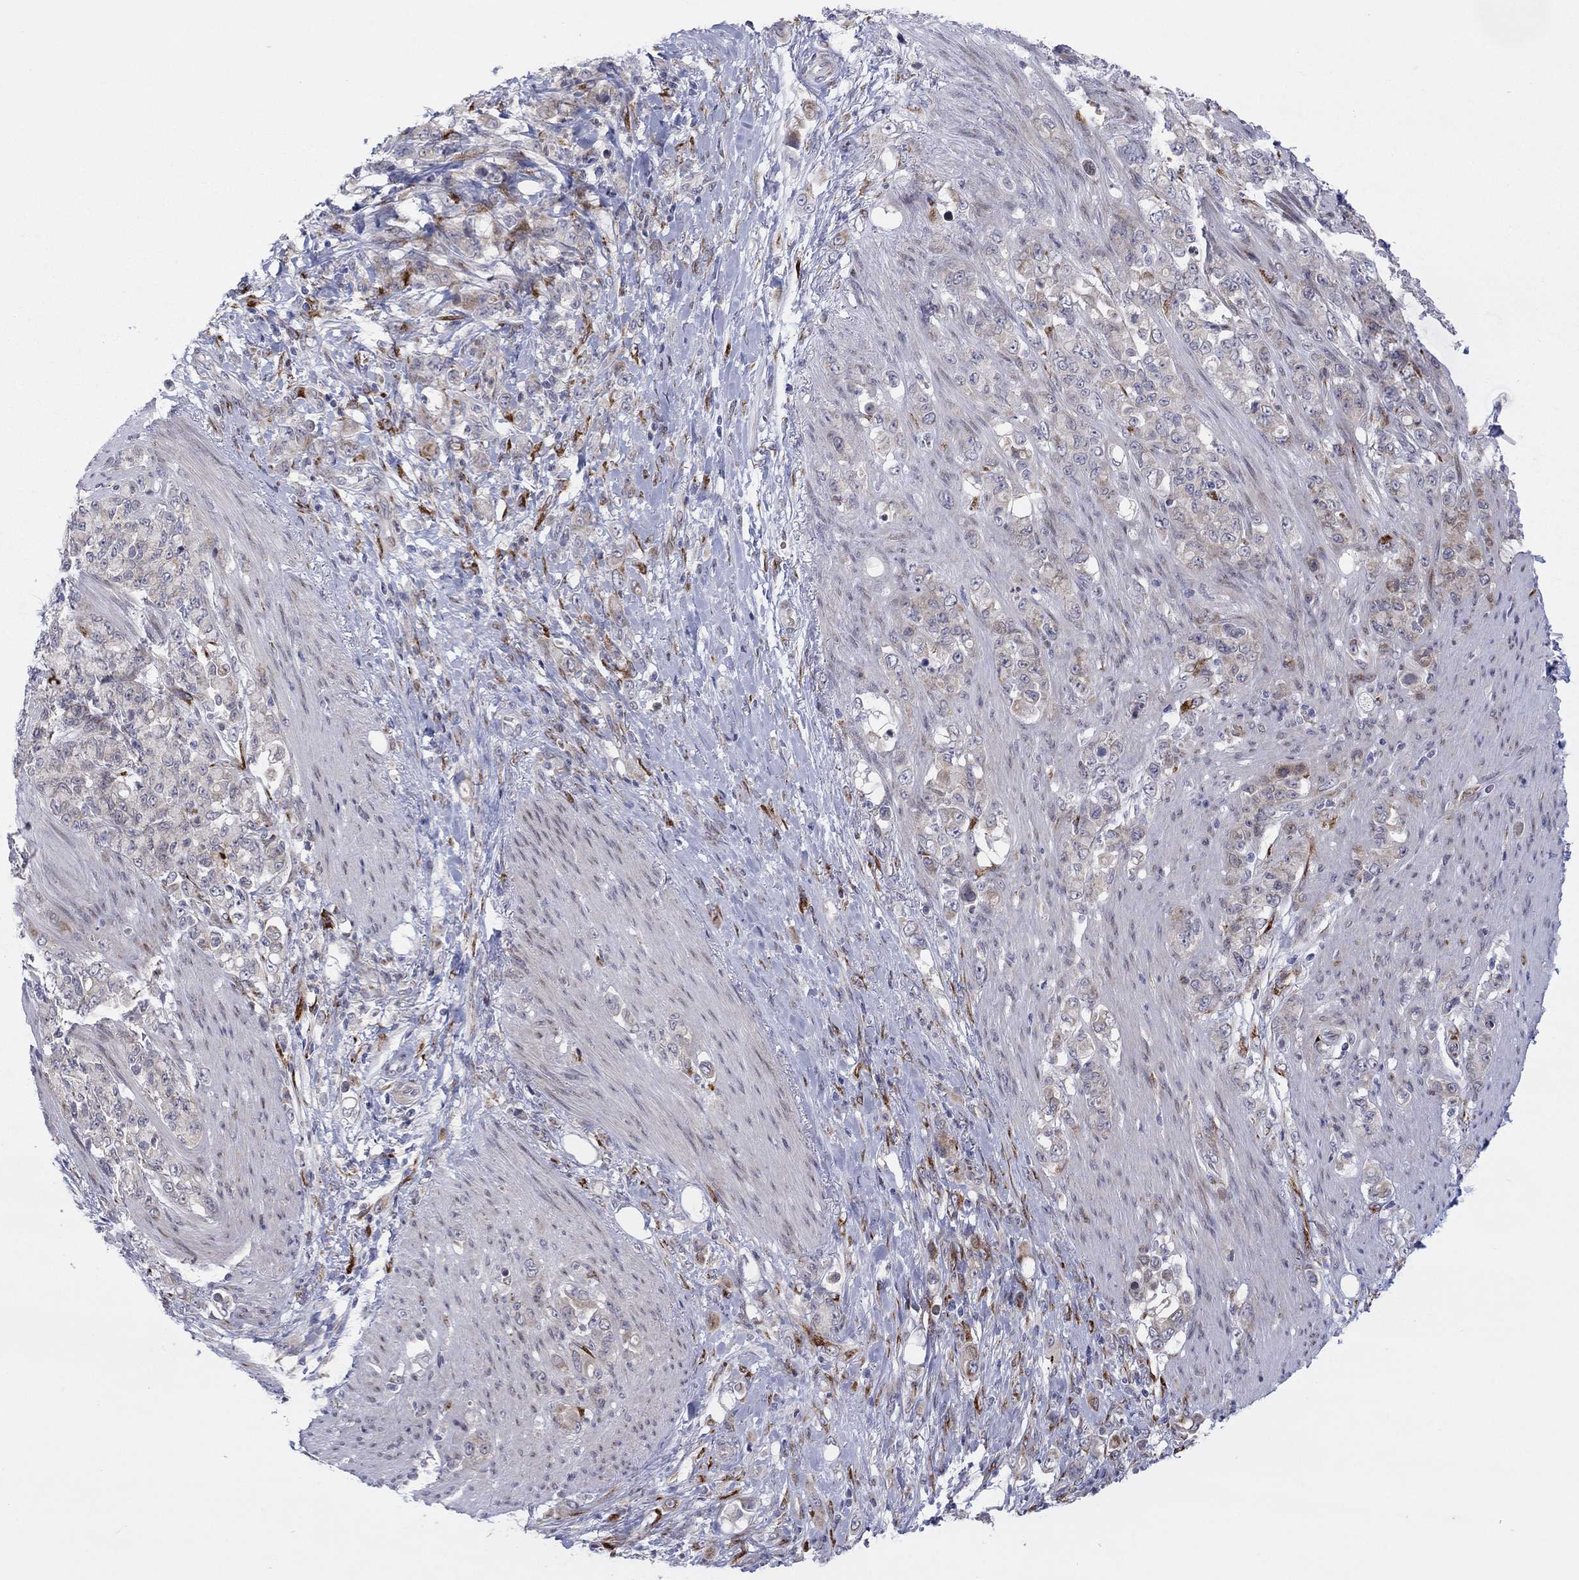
{"staining": {"intensity": "weak", "quantity": "25%-75%", "location": "cytoplasmic/membranous"}, "tissue": "stomach cancer", "cell_type": "Tumor cells", "image_type": "cancer", "snomed": [{"axis": "morphology", "description": "Adenocarcinoma, NOS"}, {"axis": "topography", "description": "Stomach"}], "caption": "Immunohistochemistry (IHC) (DAB) staining of human adenocarcinoma (stomach) shows weak cytoplasmic/membranous protein expression in about 25%-75% of tumor cells.", "gene": "TTC21B", "patient": {"sex": "female", "age": 79}}